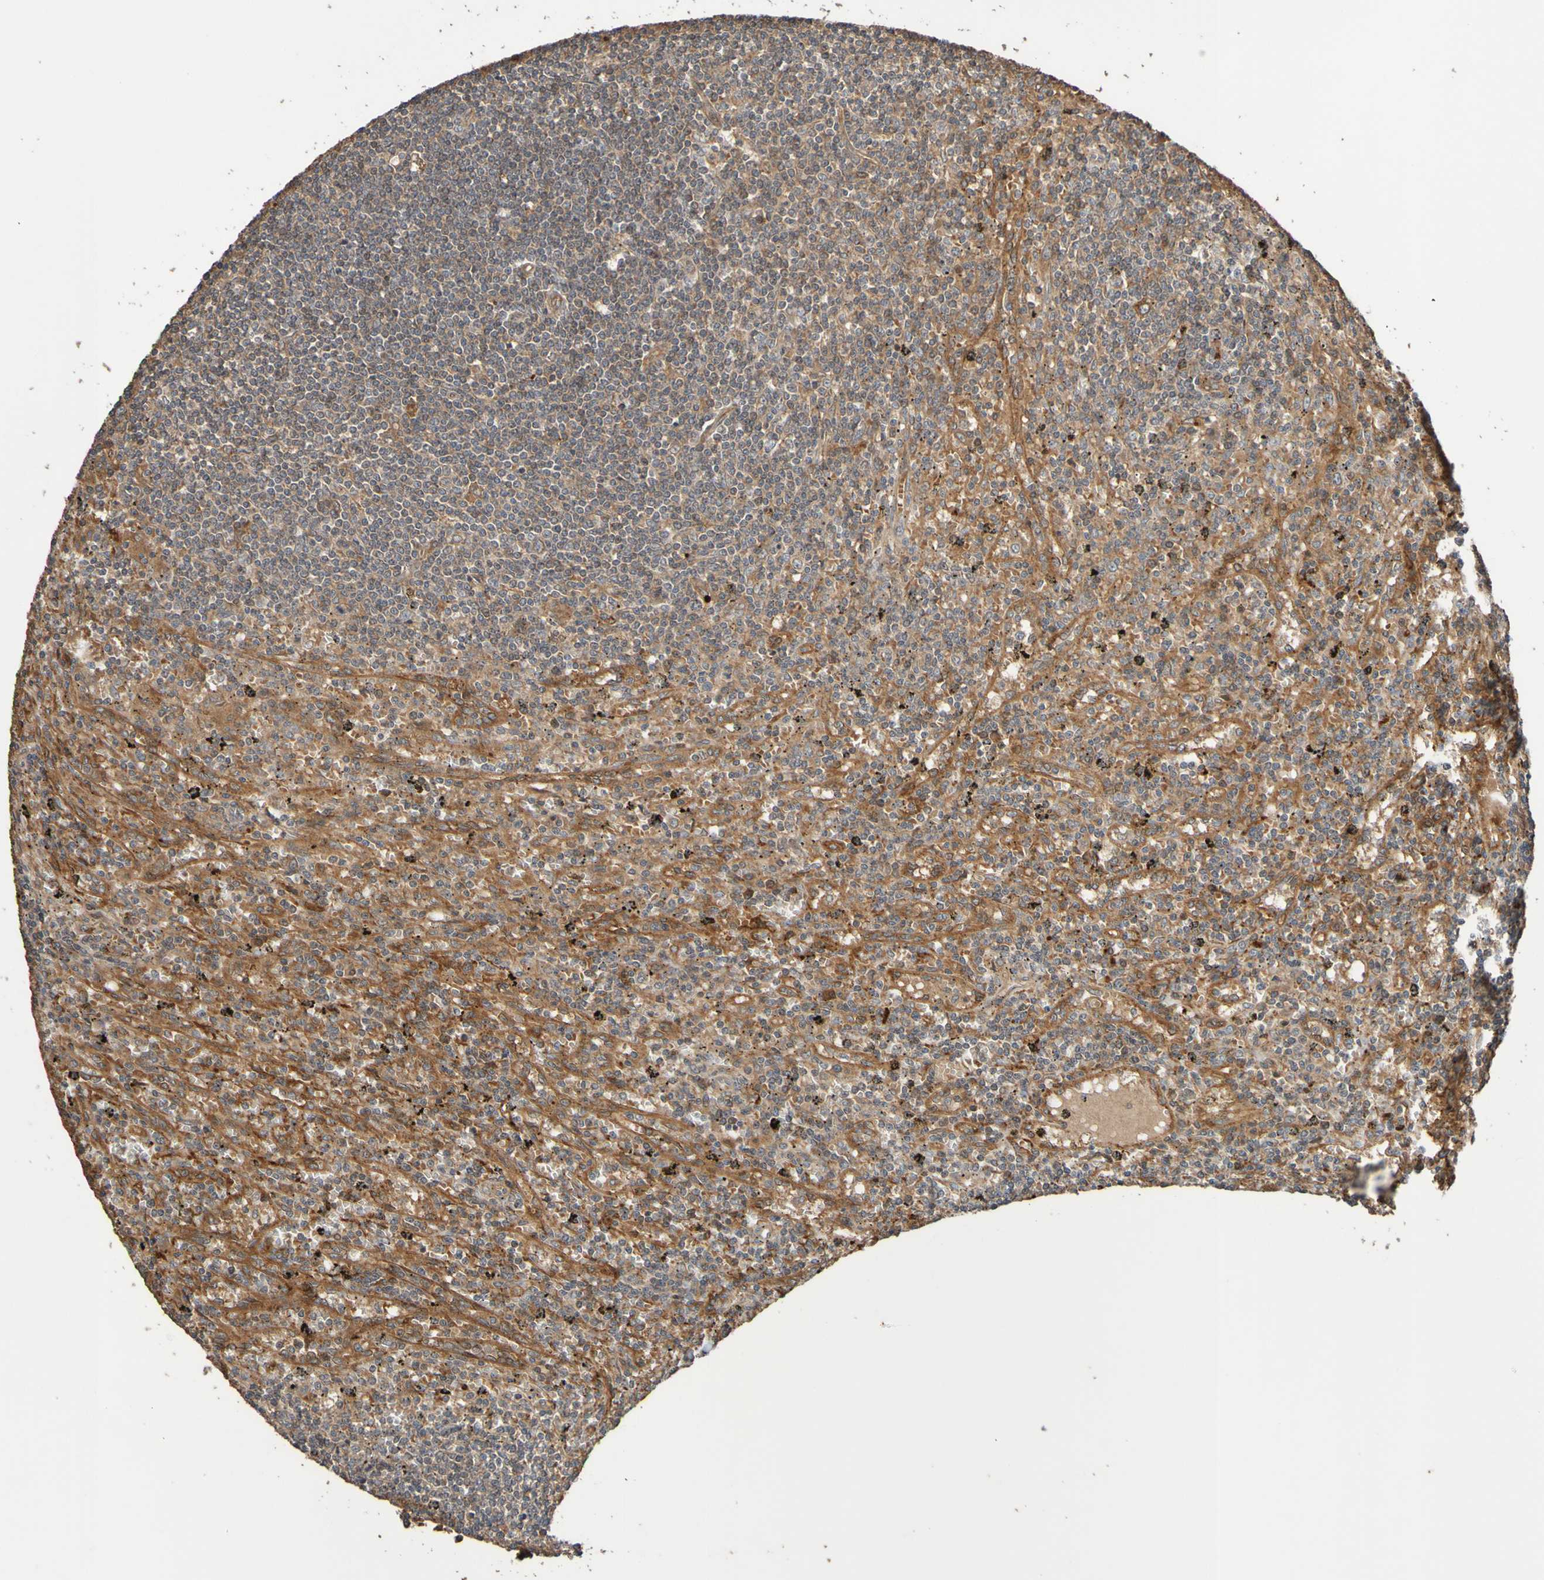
{"staining": {"intensity": "weak", "quantity": ">75%", "location": "cytoplasmic/membranous"}, "tissue": "lymphoma", "cell_type": "Tumor cells", "image_type": "cancer", "snomed": [{"axis": "morphology", "description": "Malignant lymphoma, non-Hodgkin's type, Low grade"}, {"axis": "topography", "description": "Spleen"}], "caption": "DAB (3,3'-diaminobenzidine) immunohistochemical staining of human lymphoma displays weak cytoplasmic/membranous protein positivity in about >75% of tumor cells.", "gene": "UCN", "patient": {"sex": "male", "age": 76}}